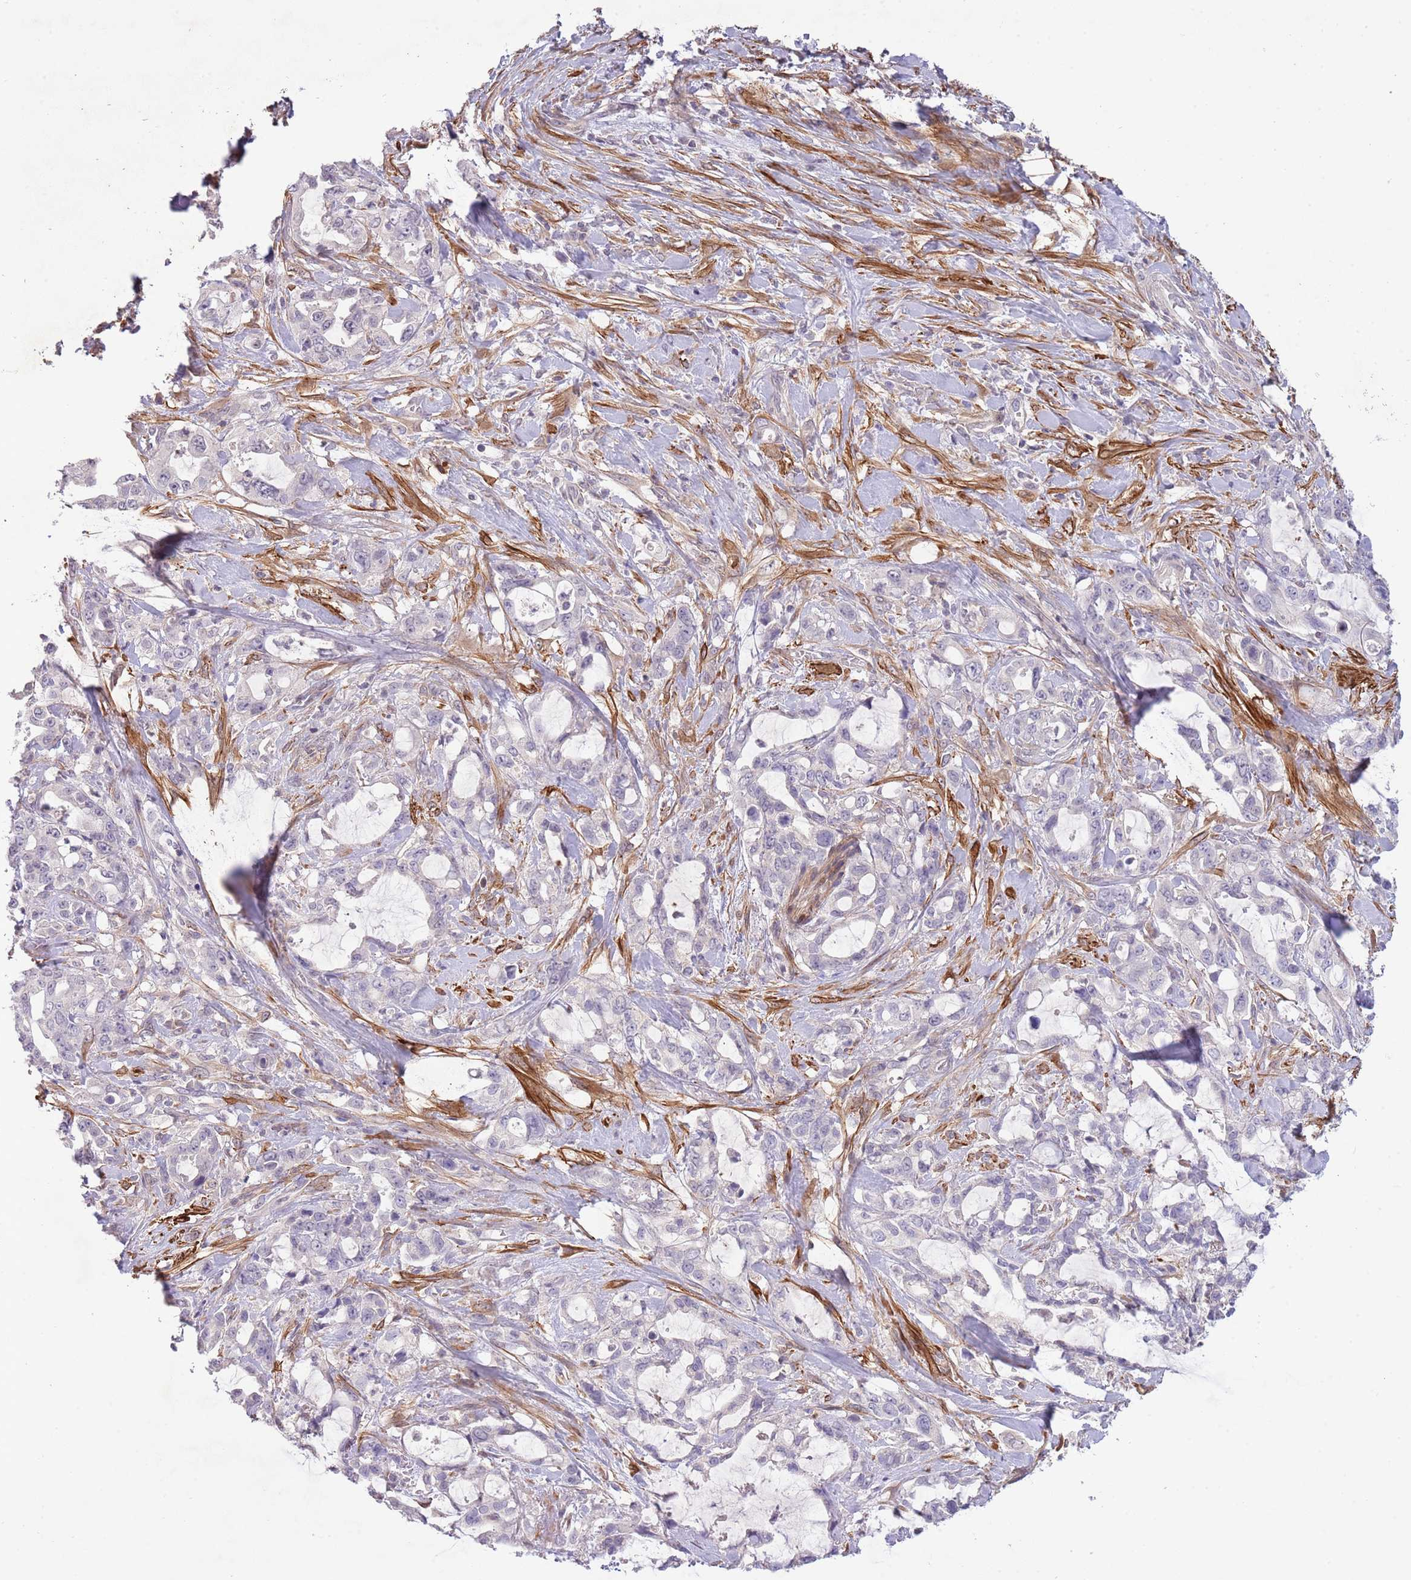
{"staining": {"intensity": "negative", "quantity": "none", "location": "none"}, "tissue": "pancreatic cancer", "cell_type": "Tumor cells", "image_type": "cancer", "snomed": [{"axis": "morphology", "description": "Adenocarcinoma, NOS"}, {"axis": "topography", "description": "Pancreas"}], "caption": "Tumor cells show no significant positivity in pancreatic cancer. (IHC, brightfield microscopy, high magnification).", "gene": "ZNF658", "patient": {"sex": "female", "age": 61}}